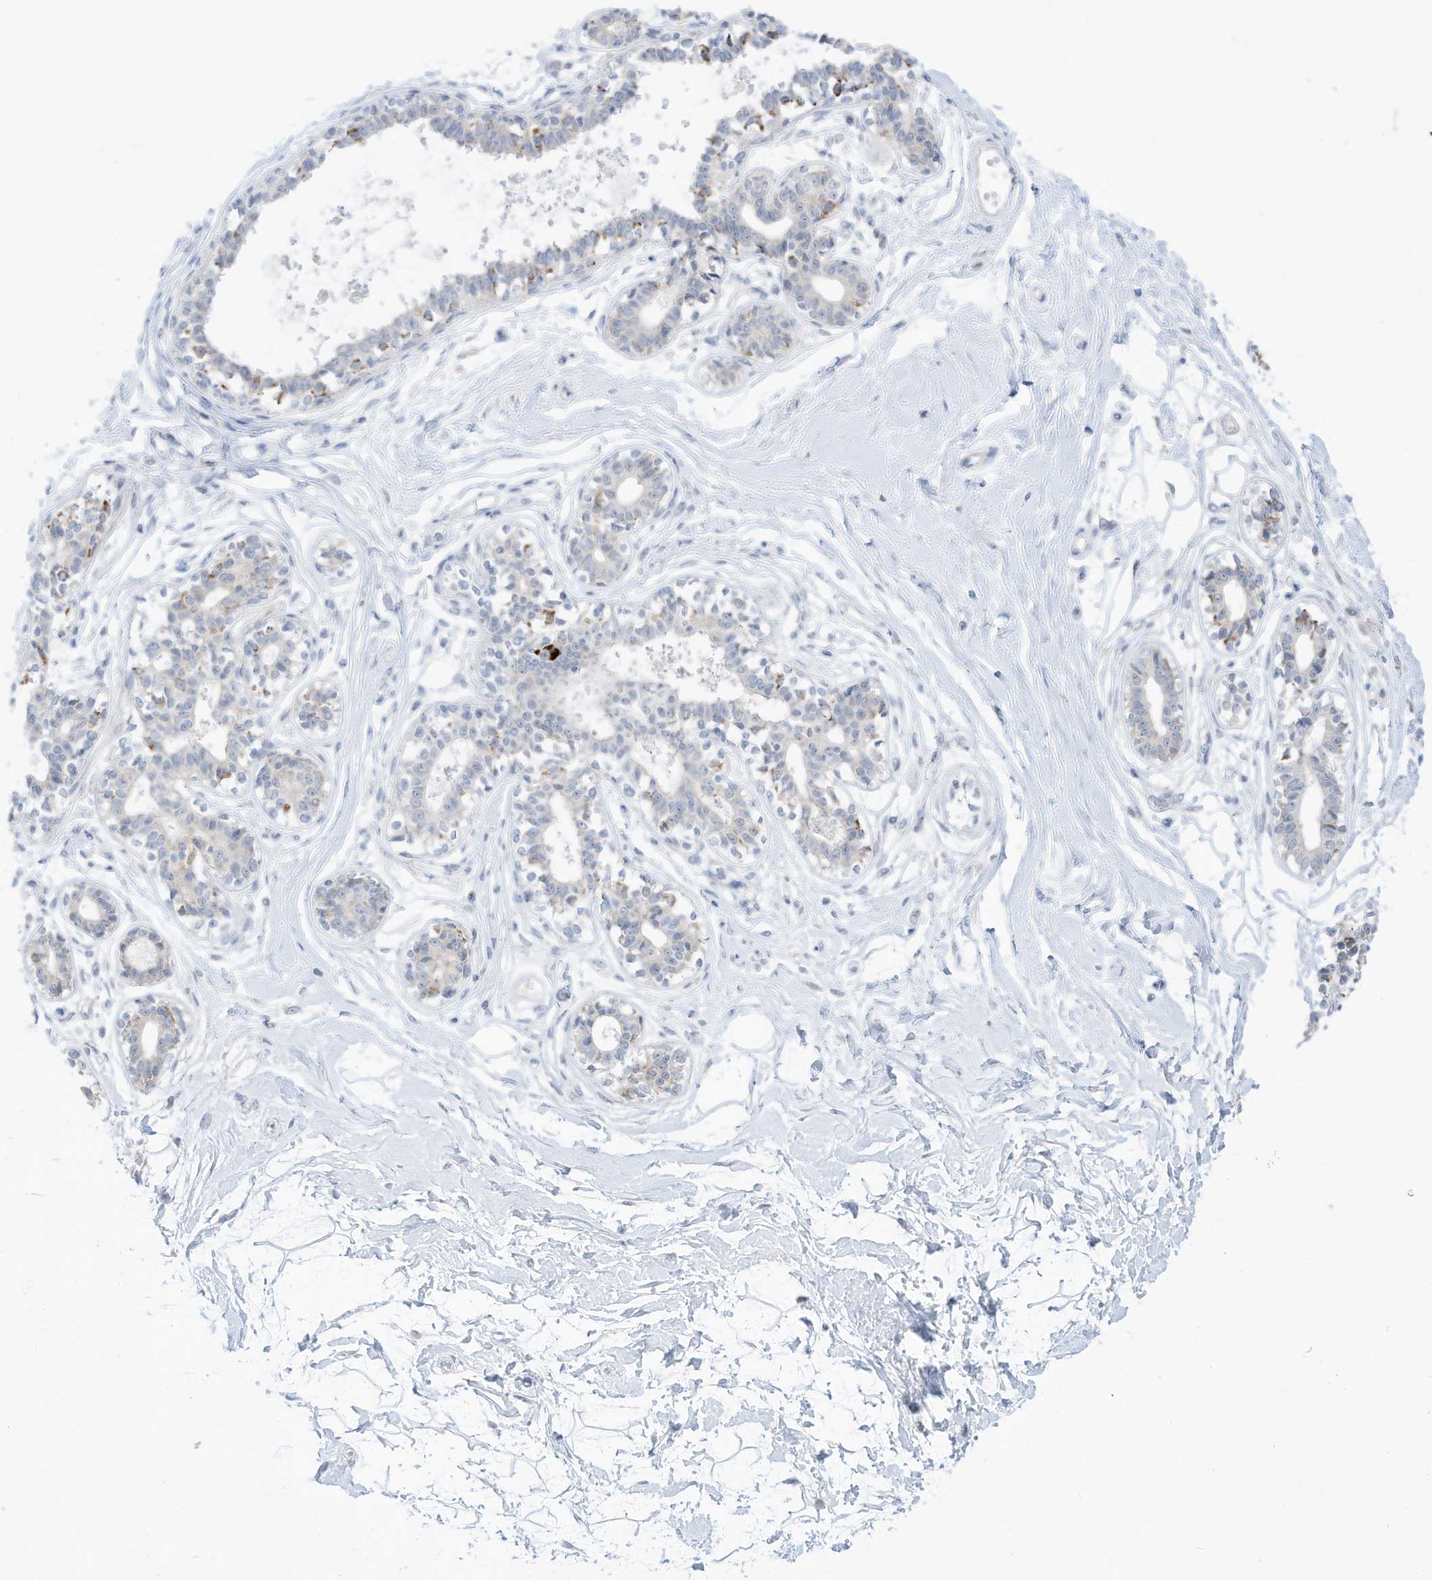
{"staining": {"intensity": "negative", "quantity": "none", "location": "none"}, "tissue": "breast", "cell_type": "Adipocytes", "image_type": "normal", "snomed": [{"axis": "morphology", "description": "Normal tissue, NOS"}, {"axis": "topography", "description": "Breast"}], "caption": "Immunohistochemistry (IHC) histopathology image of unremarkable breast stained for a protein (brown), which reveals no staining in adipocytes.", "gene": "OGT", "patient": {"sex": "female", "age": 45}}